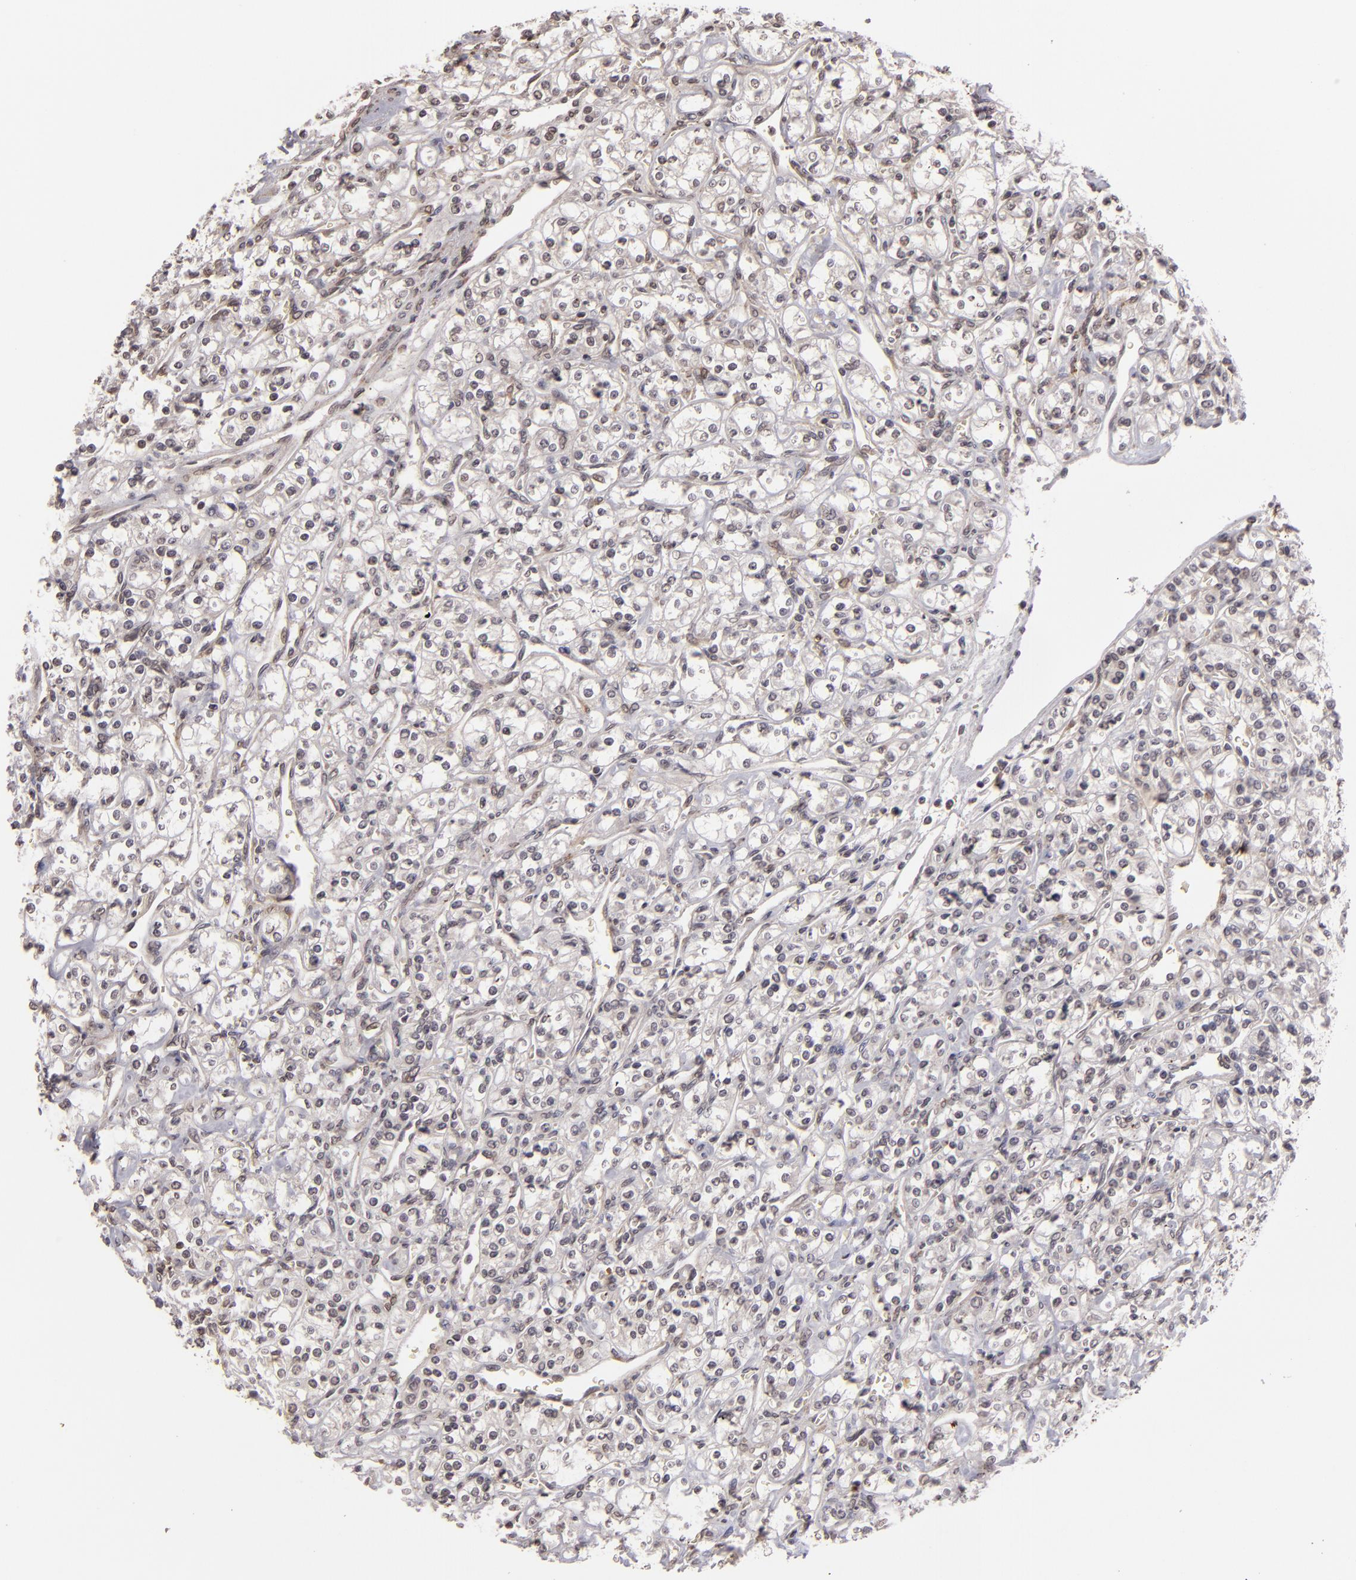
{"staining": {"intensity": "negative", "quantity": "none", "location": "none"}, "tissue": "renal cancer", "cell_type": "Tumor cells", "image_type": "cancer", "snomed": [{"axis": "morphology", "description": "Adenocarcinoma, NOS"}, {"axis": "topography", "description": "Kidney"}], "caption": "High power microscopy photomicrograph of an immunohistochemistry image of renal adenocarcinoma, revealing no significant expression in tumor cells.", "gene": "DFFA", "patient": {"sex": "male", "age": 77}}